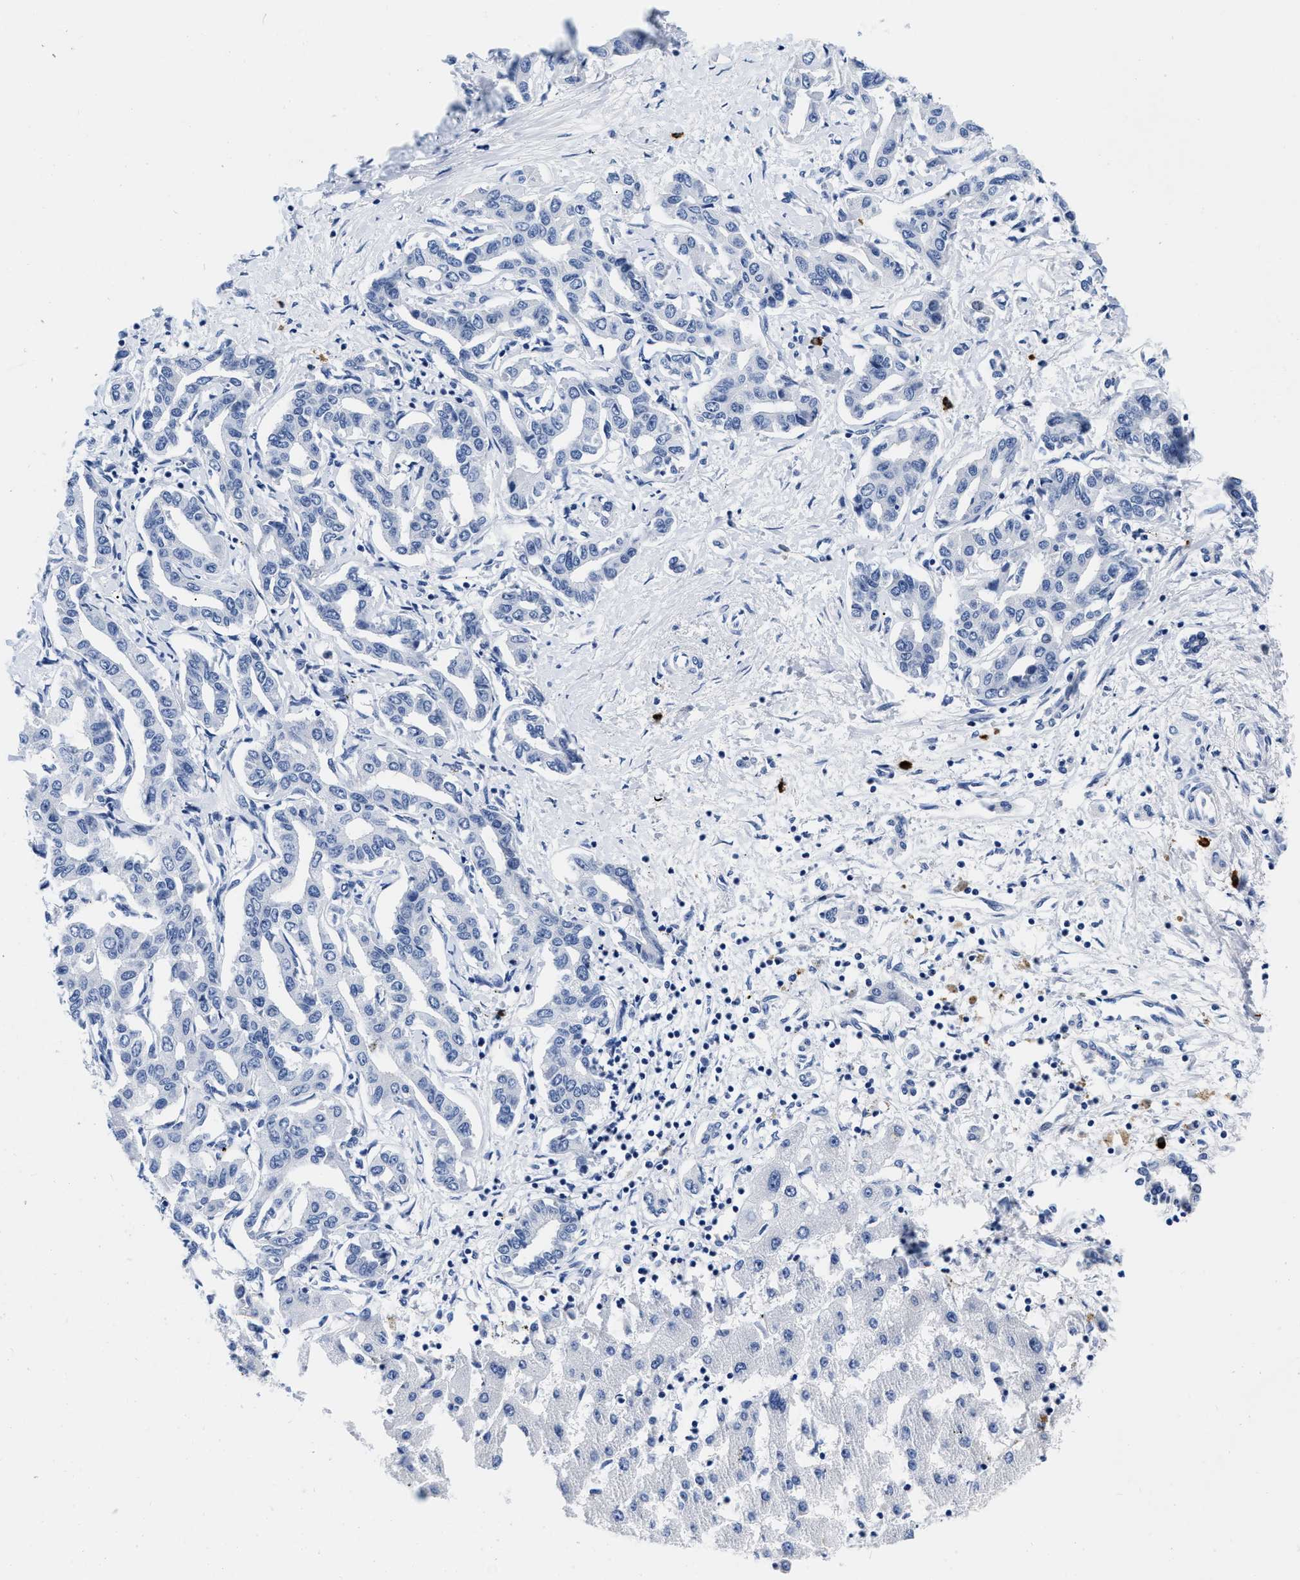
{"staining": {"intensity": "negative", "quantity": "none", "location": "none"}, "tissue": "liver cancer", "cell_type": "Tumor cells", "image_type": "cancer", "snomed": [{"axis": "morphology", "description": "Cholangiocarcinoma"}, {"axis": "topography", "description": "Liver"}], "caption": "Human cholangiocarcinoma (liver) stained for a protein using immunohistochemistry displays no staining in tumor cells.", "gene": "CER1", "patient": {"sex": "male", "age": 59}}